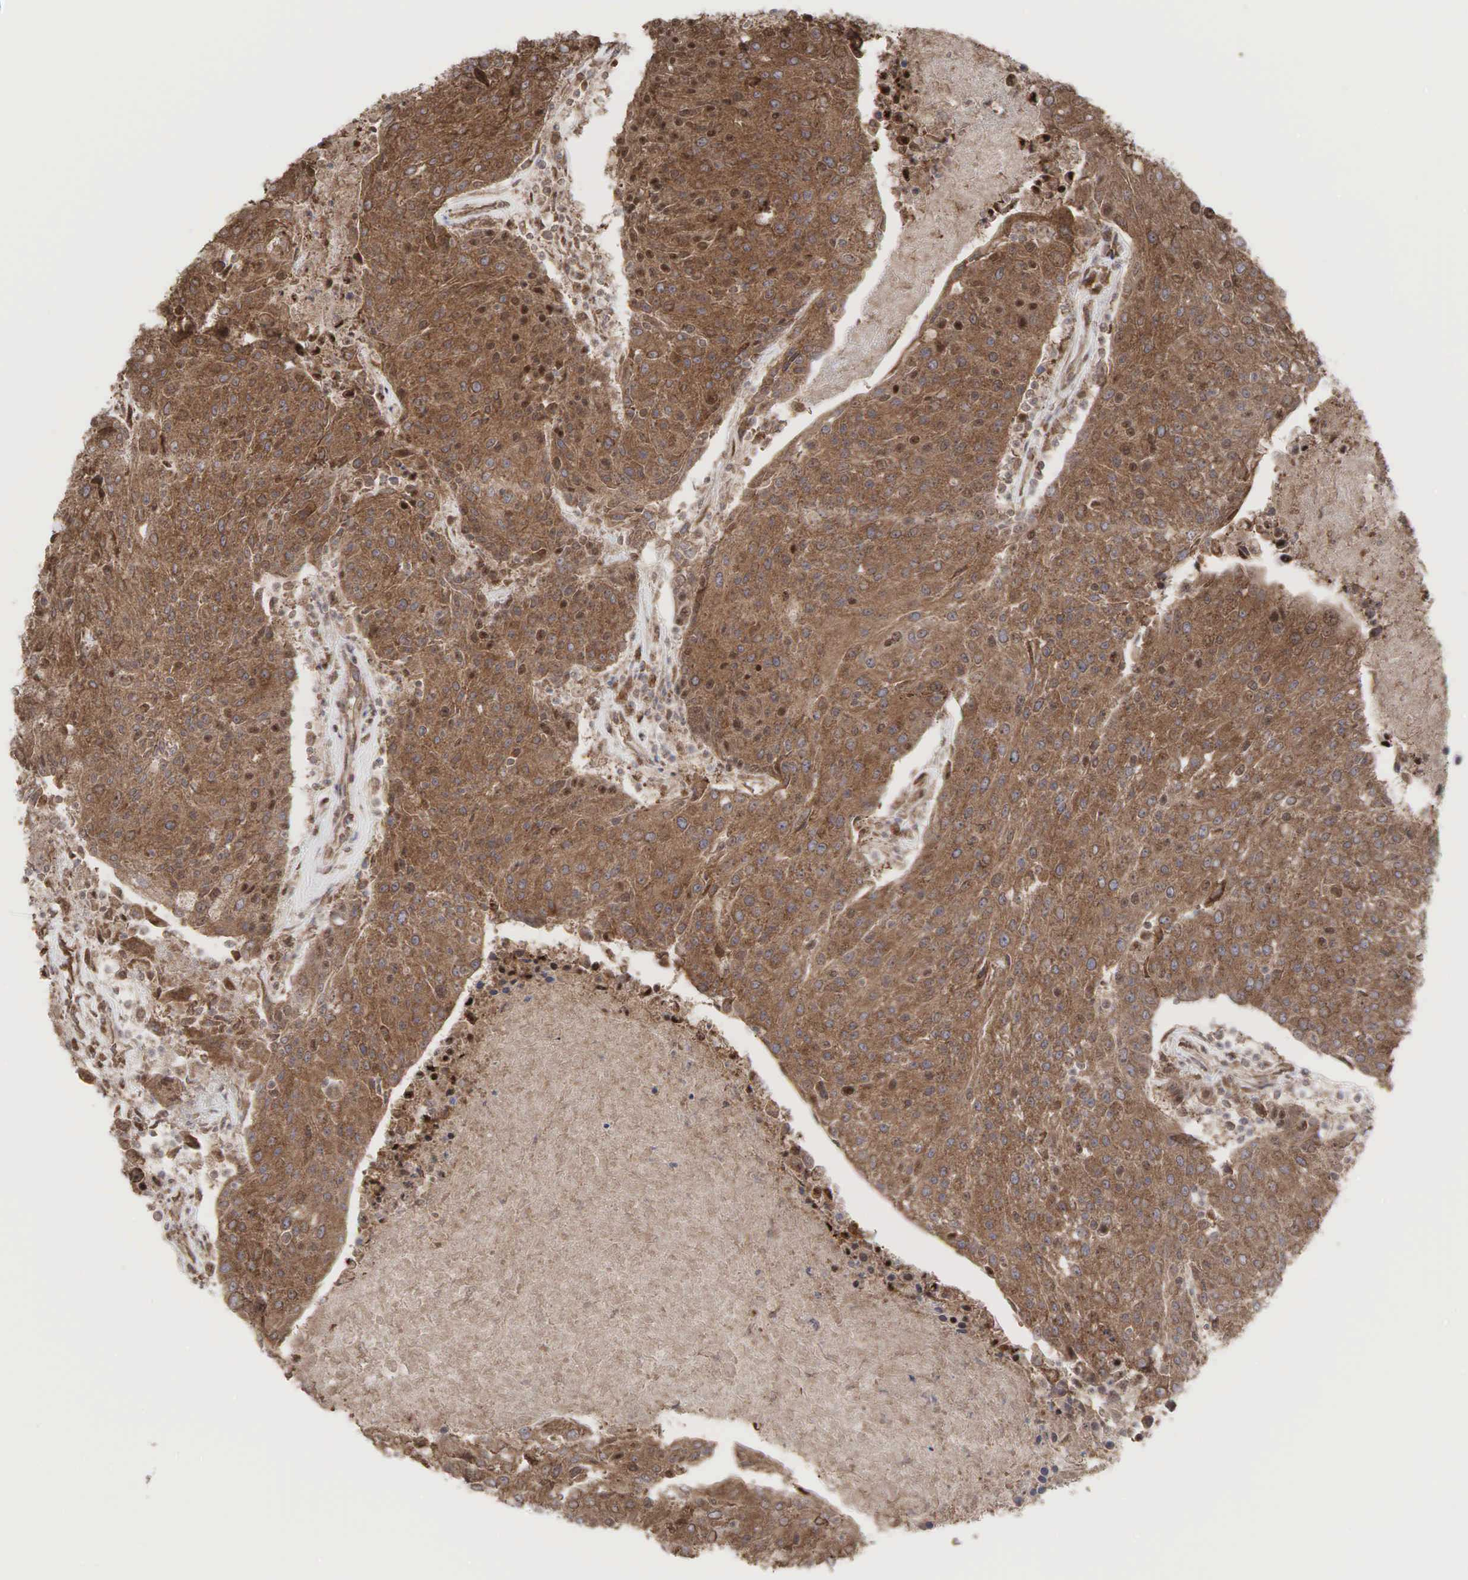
{"staining": {"intensity": "strong", "quantity": ">75%", "location": "cytoplasmic/membranous,nuclear"}, "tissue": "urothelial cancer", "cell_type": "Tumor cells", "image_type": "cancer", "snomed": [{"axis": "morphology", "description": "Urothelial carcinoma, High grade"}, {"axis": "topography", "description": "Urinary bladder"}], "caption": "Strong cytoplasmic/membranous and nuclear protein staining is seen in approximately >75% of tumor cells in urothelial cancer.", "gene": "PABPC5", "patient": {"sex": "female", "age": 85}}